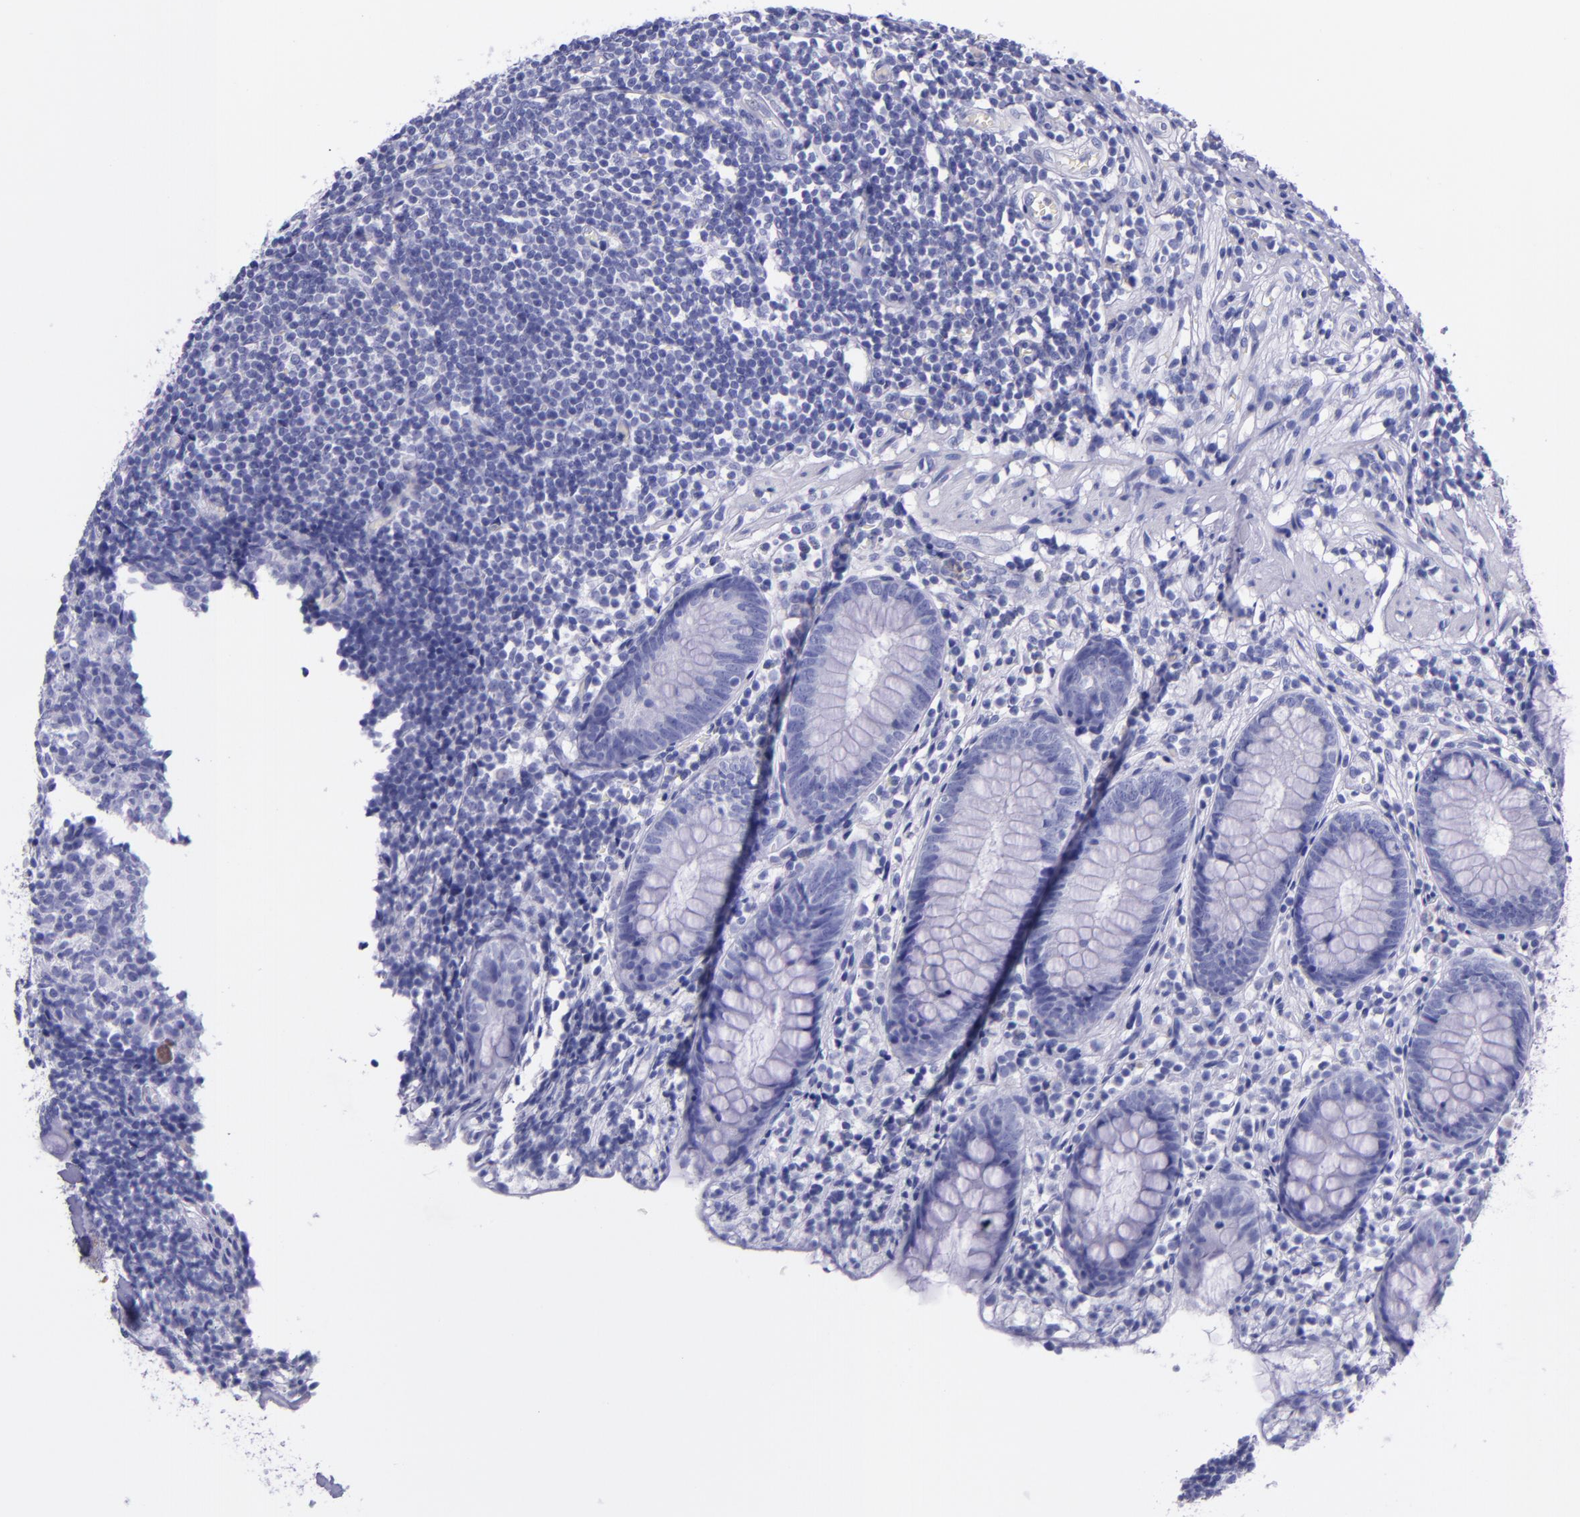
{"staining": {"intensity": "negative", "quantity": "none", "location": "none"}, "tissue": "appendix", "cell_type": "Glandular cells", "image_type": "normal", "snomed": [{"axis": "morphology", "description": "Normal tissue, NOS"}, {"axis": "topography", "description": "Appendix"}], "caption": "Protein analysis of benign appendix reveals no significant positivity in glandular cells. (Stains: DAB immunohistochemistry (IHC) with hematoxylin counter stain, Microscopy: brightfield microscopy at high magnification).", "gene": "SLPI", "patient": {"sex": "male", "age": 38}}